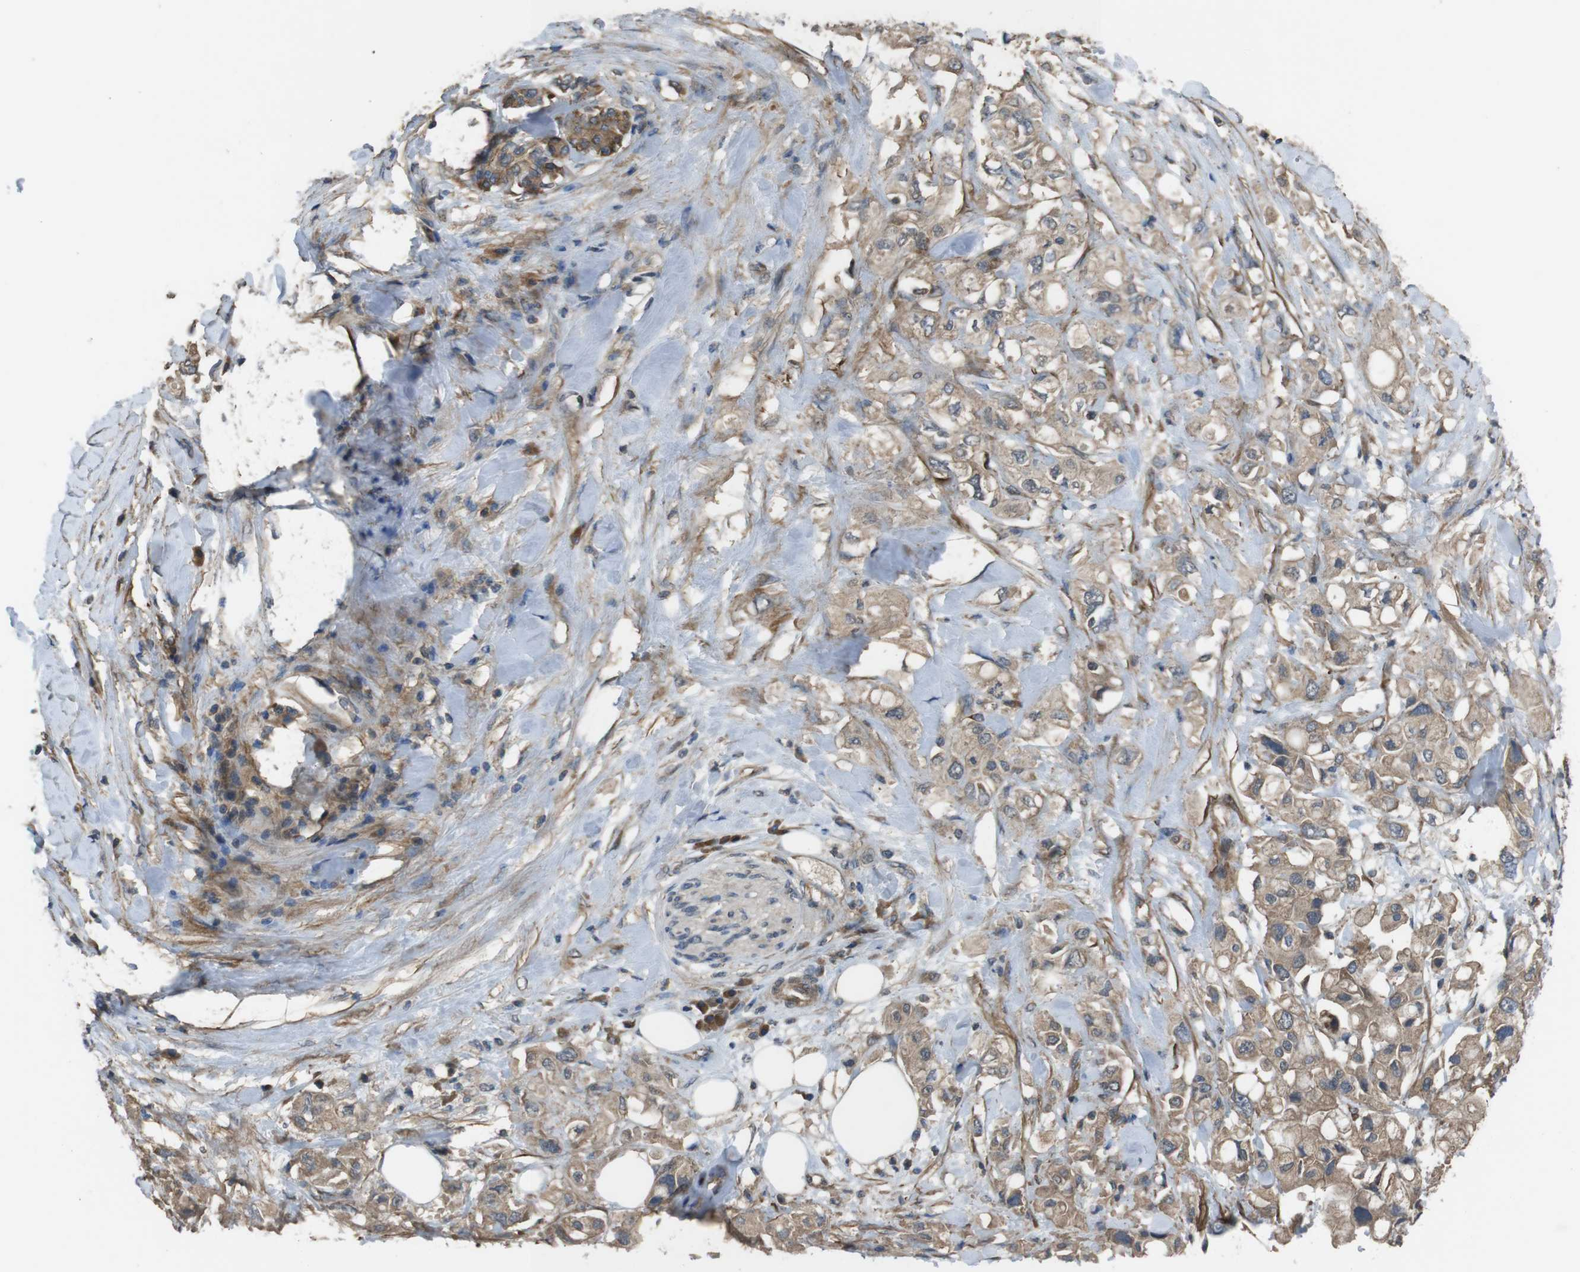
{"staining": {"intensity": "weak", "quantity": ">75%", "location": "cytoplasmic/membranous"}, "tissue": "pancreatic cancer", "cell_type": "Tumor cells", "image_type": "cancer", "snomed": [{"axis": "morphology", "description": "Adenocarcinoma, NOS"}, {"axis": "topography", "description": "Pancreas"}], "caption": "This photomicrograph exhibits IHC staining of pancreatic cancer, with low weak cytoplasmic/membranous positivity in about >75% of tumor cells.", "gene": "FUT2", "patient": {"sex": "female", "age": 56}}